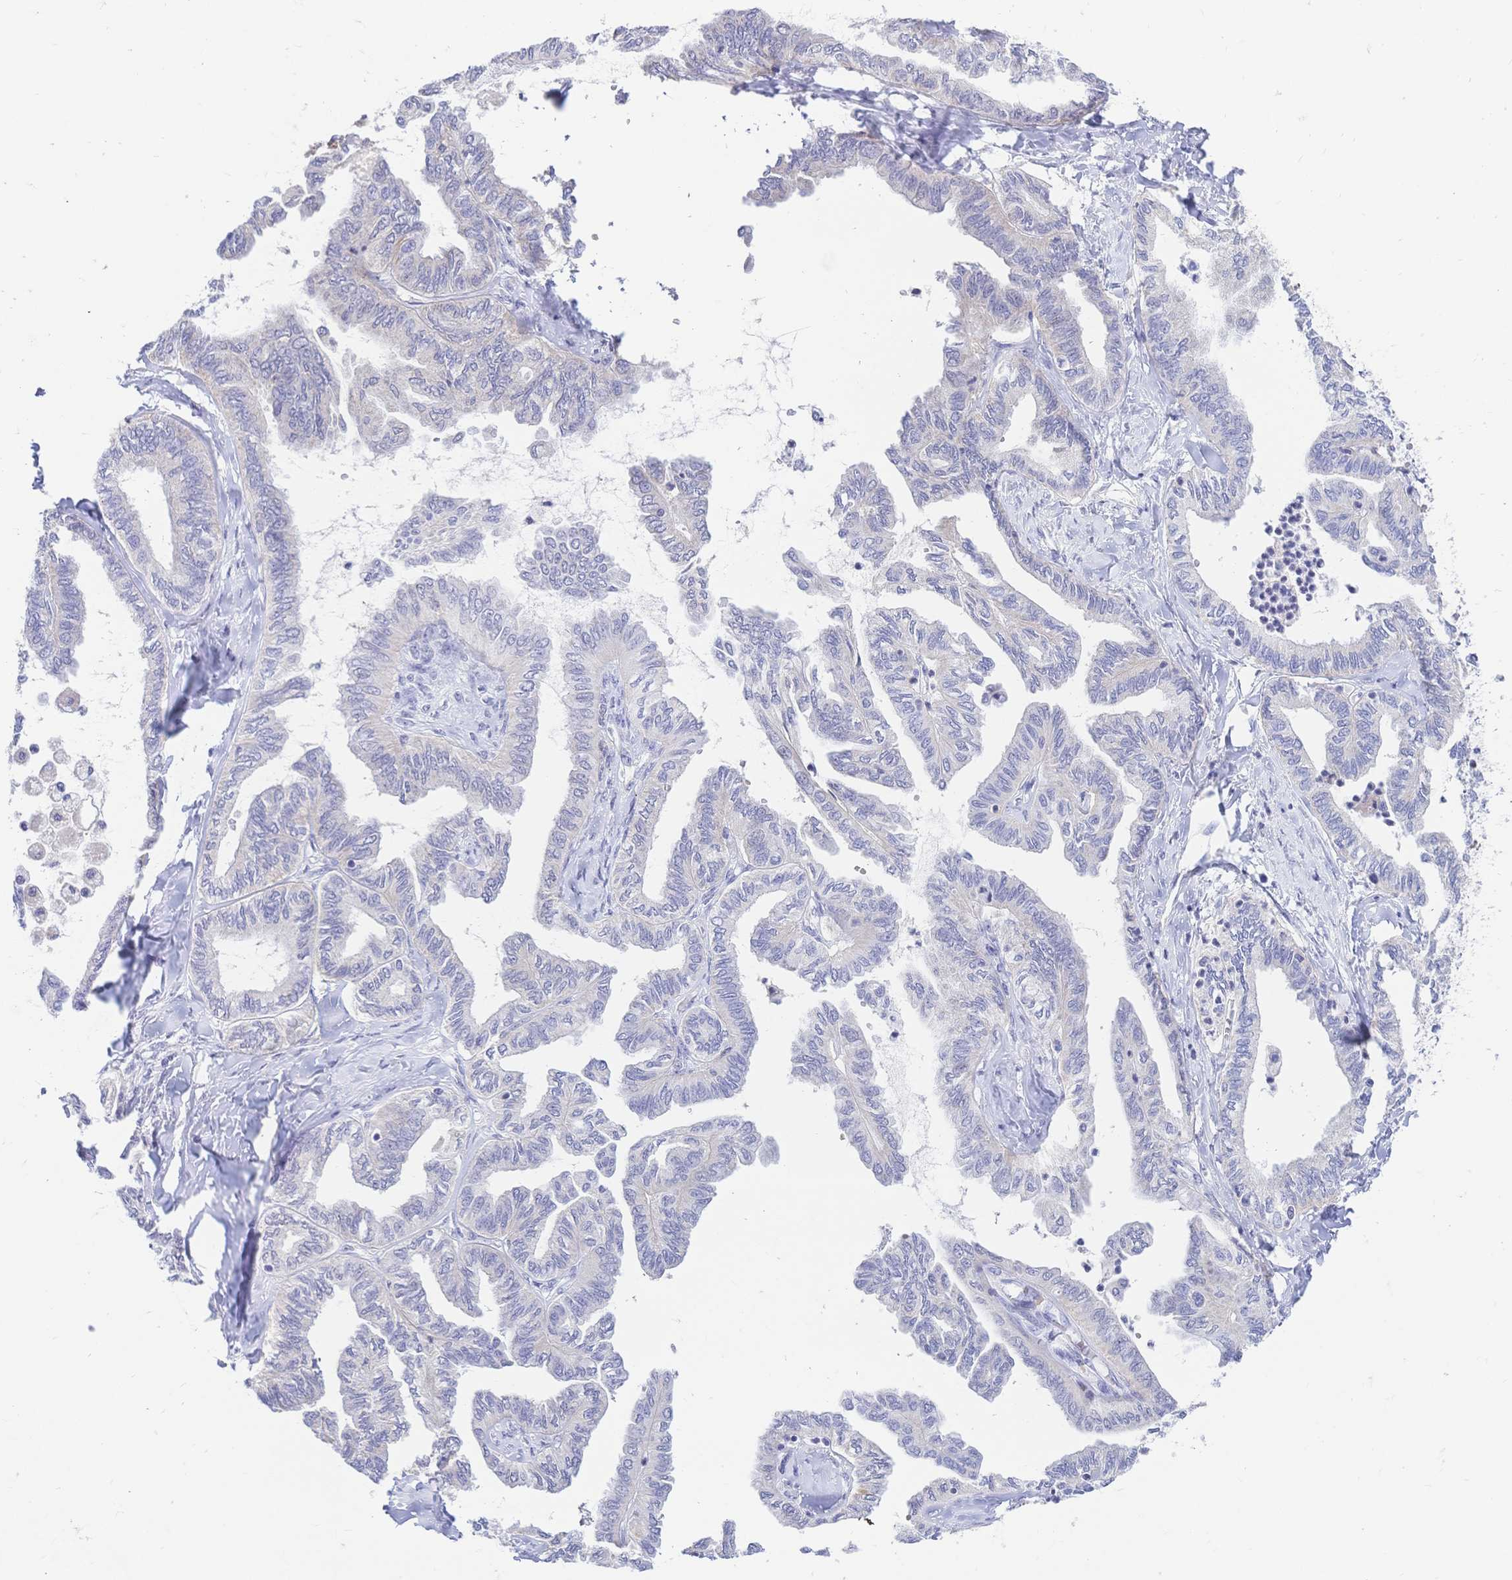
{"staining": {"intensity": "weak", "quantity": "<25%", "location": "cytoplasmic/membranous"}, "tissue": "ovarian cancer", "cell_type": "Tumor cells", "image_type": "cancer", "snomed": [{"axis": "morphology", "description": "Carcinoma, endometroid"}, {"axis": "topography", "description": "Ovary"}], "caption": "IHC histopathology image of ovarian endometroid carcinoma stained for a protein (brown), which demonstrates no expression in tumor cells.", "gene": "CLEC18B", "patient": {"sex": "female", "age": 70}}